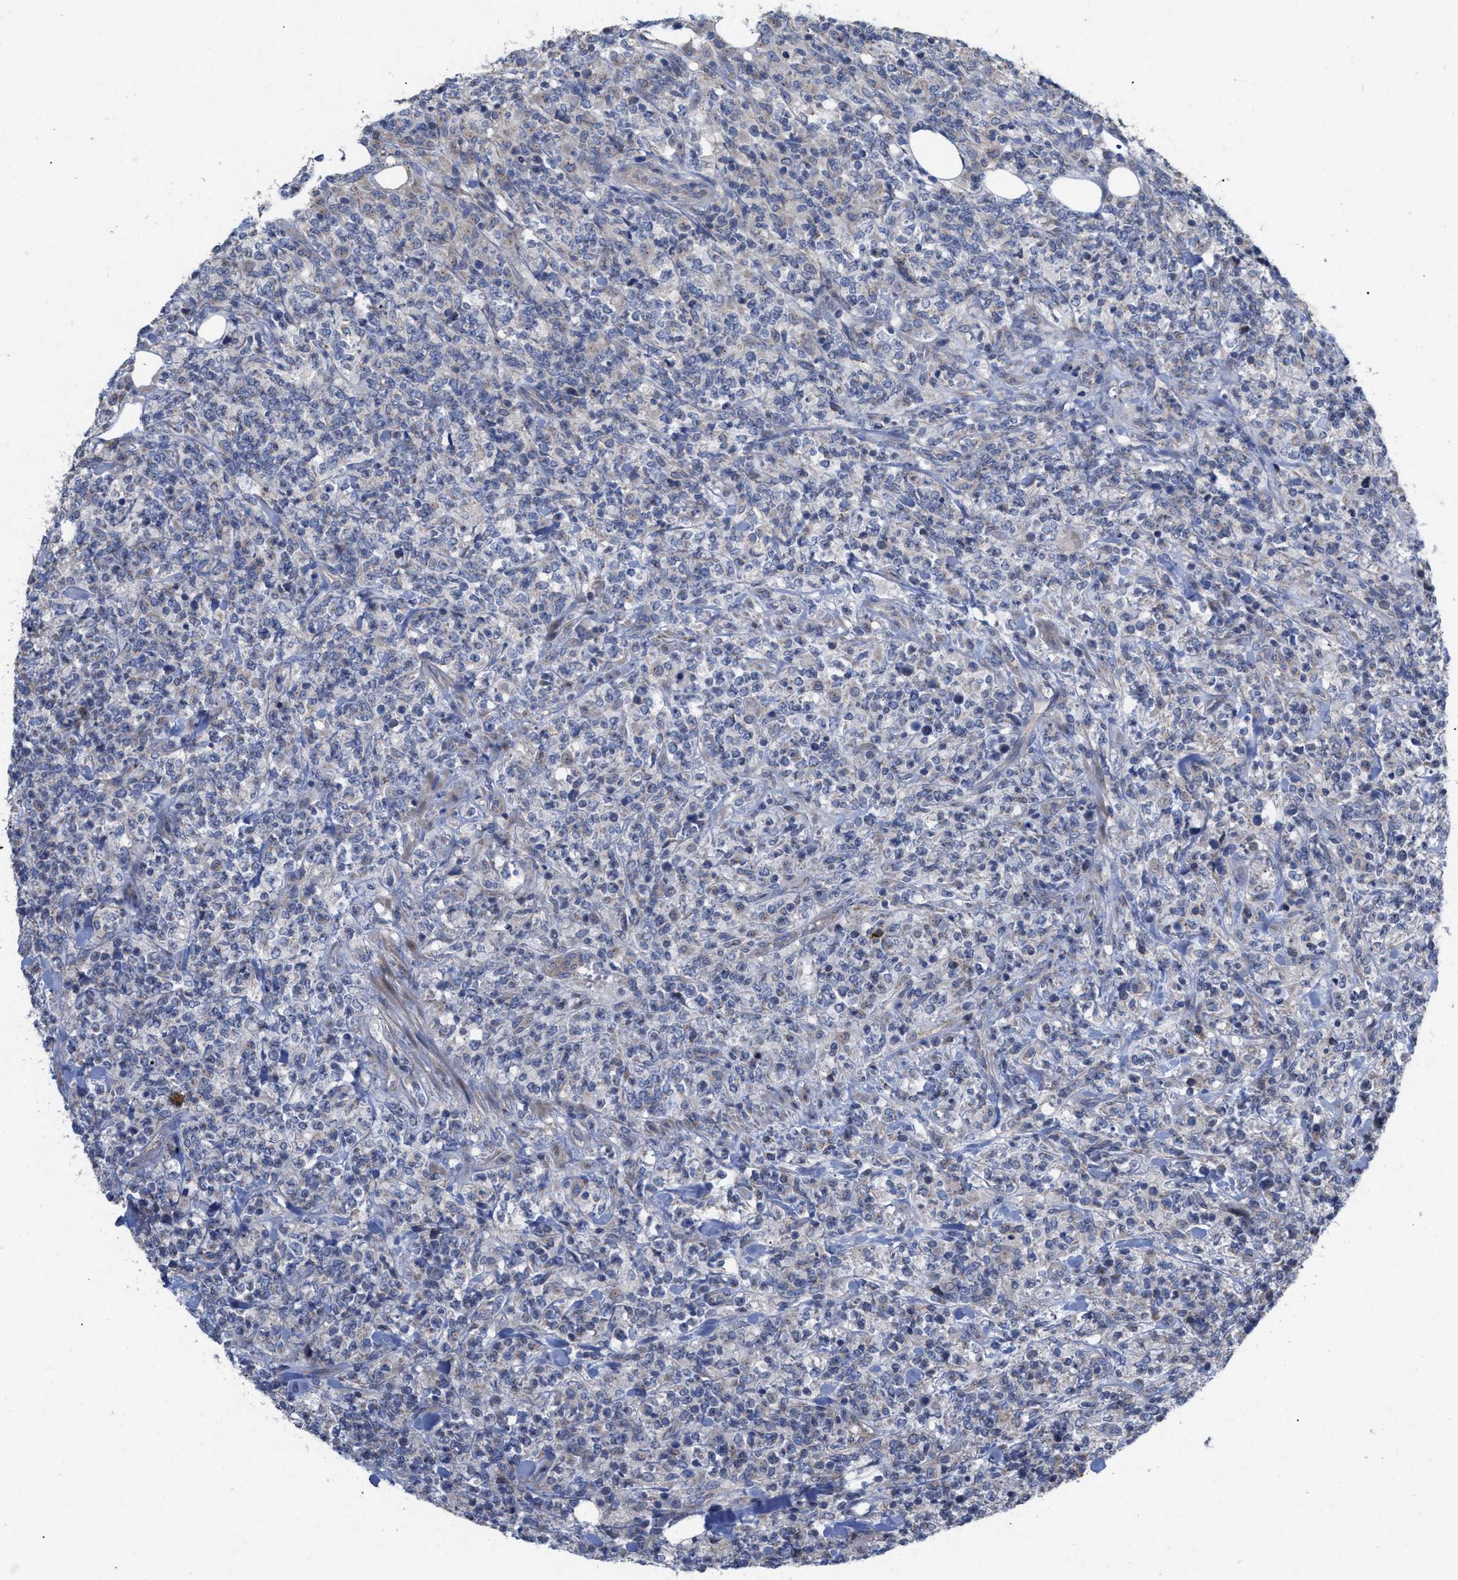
{"staining": {"intensity": "negative", "quantity": "none", "location": "none"}, "tissue": "lymphoma", "cell_type": "Tumor cells", "image_type": "cancer", "snomed": [{"axis": "morphology", "description": "Malignant lymphoma, non-Hodgkin's type, High grade"}, {"axis": "topography", "description": "Soft tissue"}], "caption": "Lymphoma was stained to show a protein in brown. There is no significant positivity in tumor cells.", "gene": "VIP", "patient": {"sex": "male", "age": 18}}